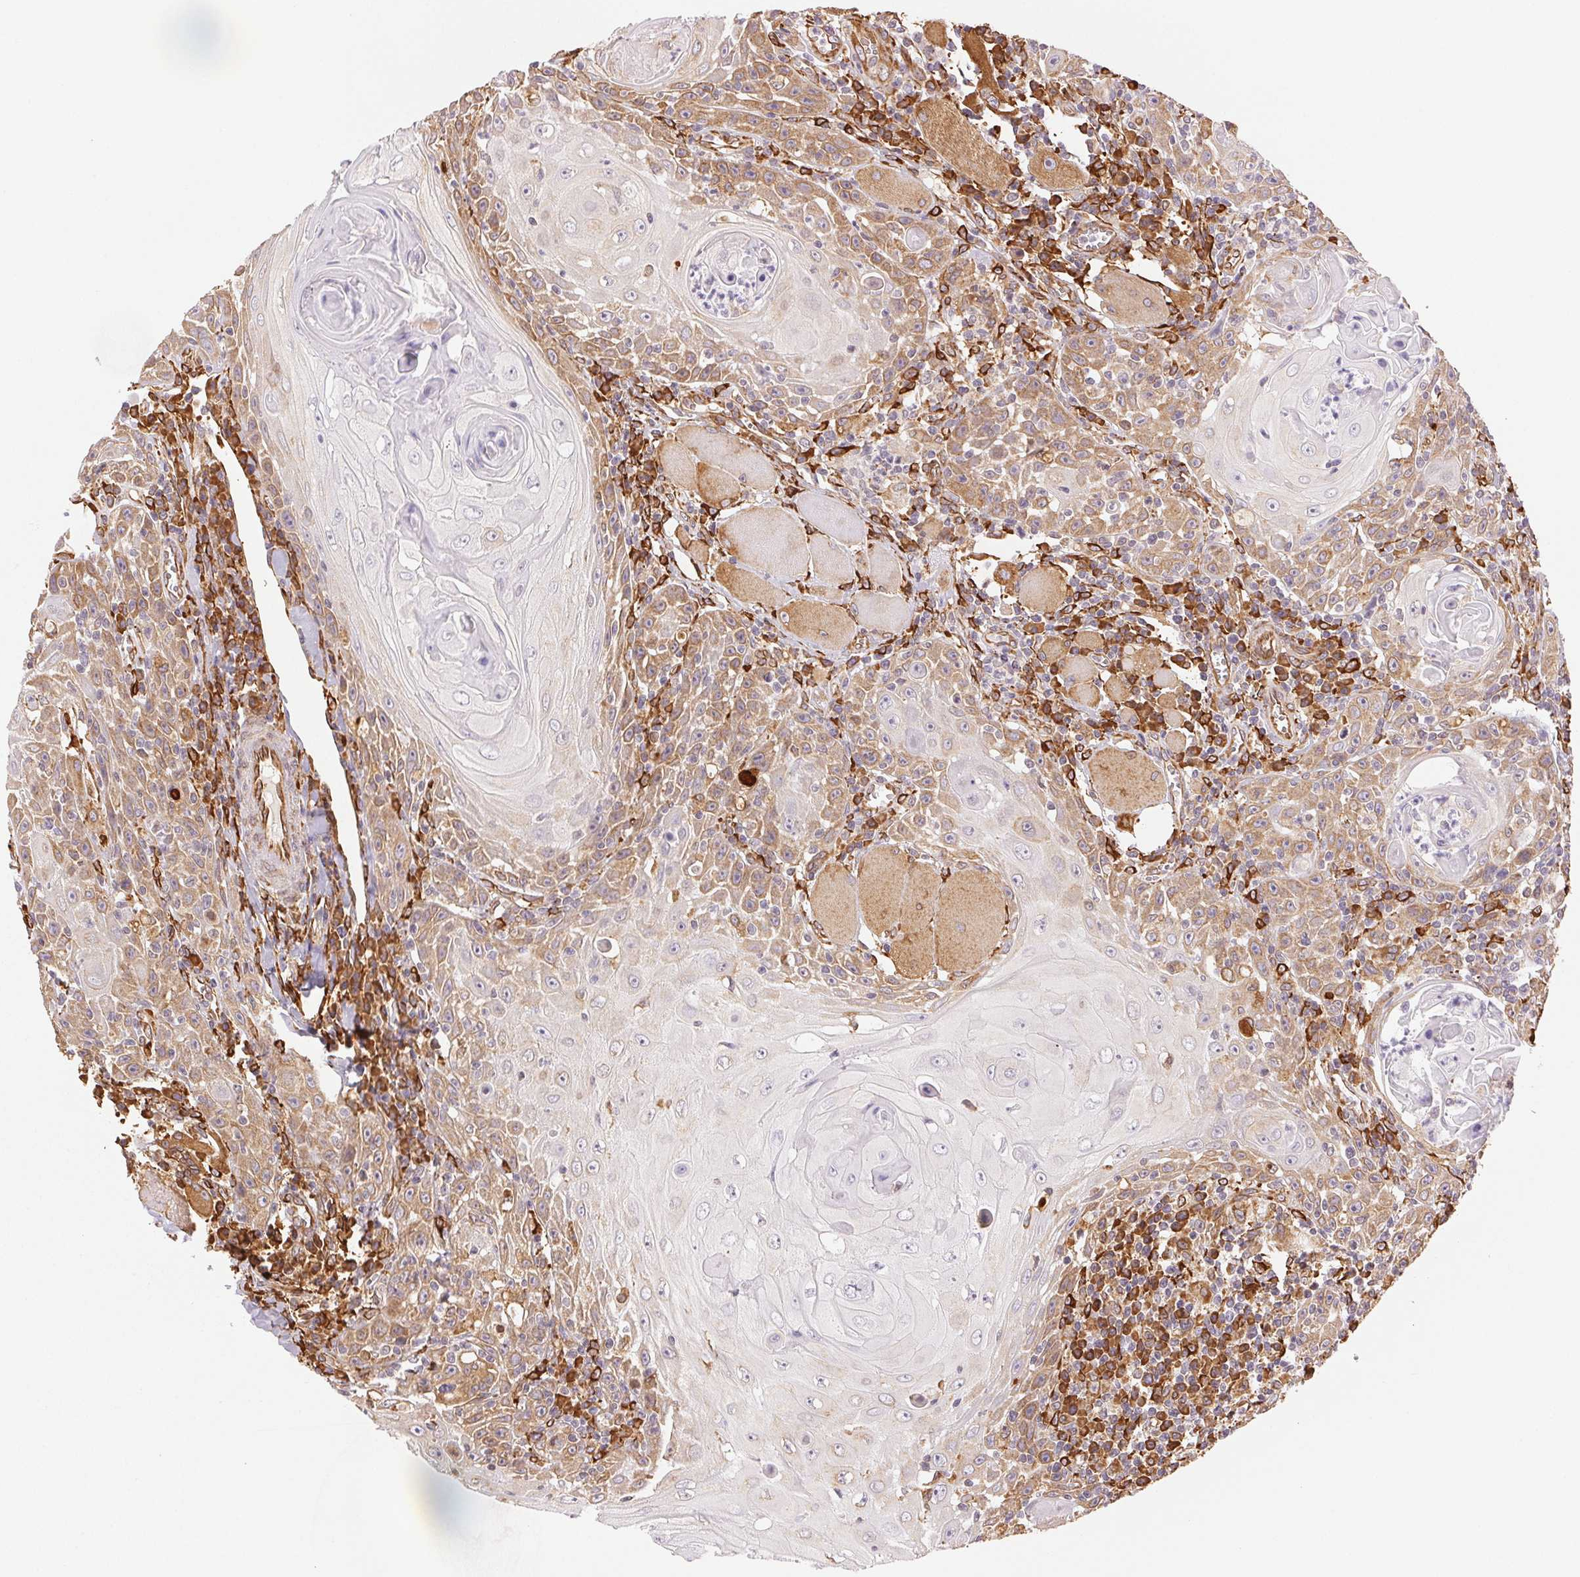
{"staining": {"intensity": "moderate", "quantity": "25%-75%", "location": "cytoplasmic/membranous"}, "tissue": "head and neck cancer", "cell_type": "Tumor cells", "image_type": "cancer", "snomed": [{"axis": "morphology", "description": "Squamous cell carcinoma, NOS"}, {"axis": "topography", "description": "Head-Neck"}], "caption": "Moderate cytoplasmic/membranous expression for a protein is identified in approximately 25%-75% of tumor cells of head and neck squamous cell carcinoma using immunohistochemistry.", "gene": "RCN3", "patient": {"sex": "male", "age": 52}}